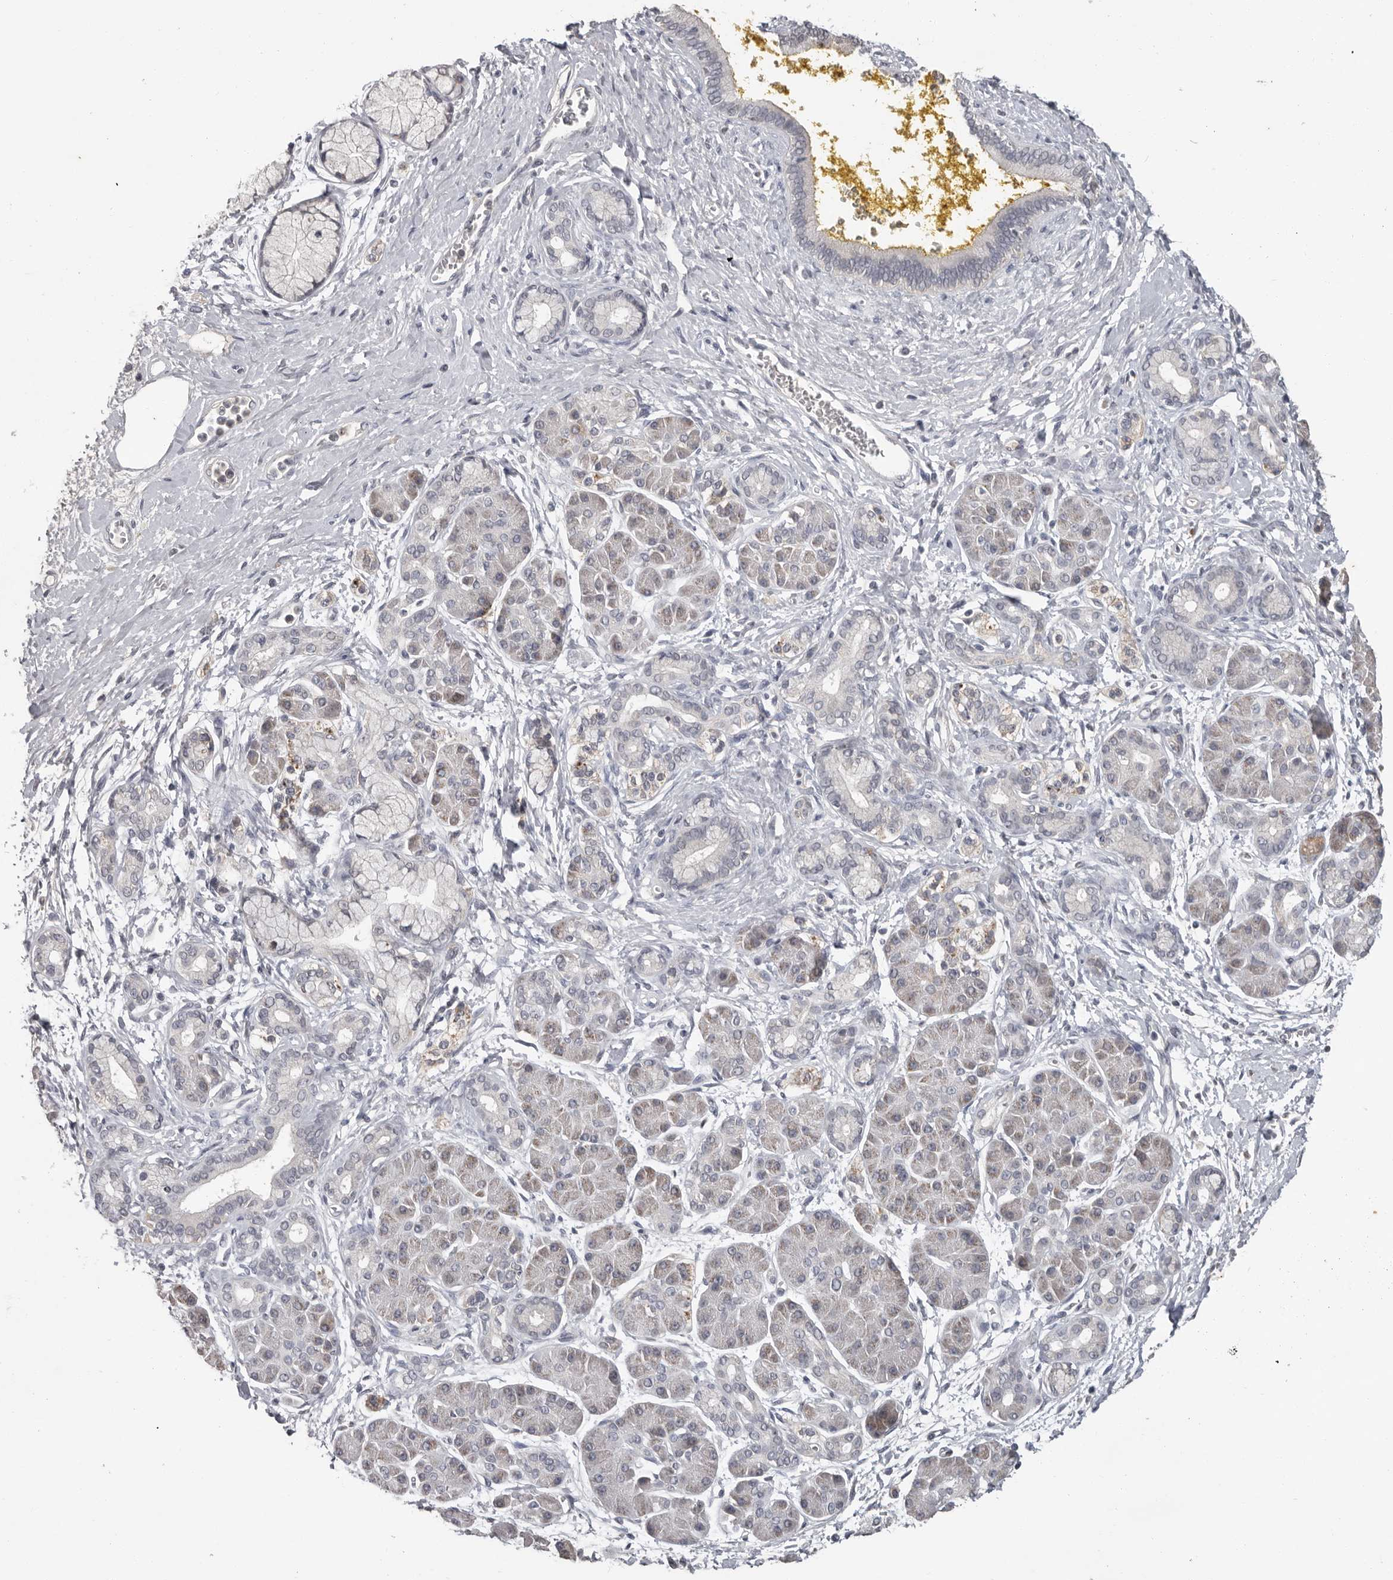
{"staining": {"intensity": "negative", "quantity": "none", "location": "none"}, "tissue": "pancreatic cancer", "cell_type": "Tumor cells", "image_type": "cancer", "snomed": [{"axis": "morphology", "description": "Adenocarcinoma, NOS"}, {"axis": "topography", "description": "Pancreas"}], "caption": "Immunohistochemistry histopathology image of human adenocarcinoma (pancreatic) stained for a protein (brown), which shows no positivity in tumor cells. (IHC, brightfield microscopy, high magnification).", "gene": "MTF1", "patient": {"sex": "male", "age": 58}}